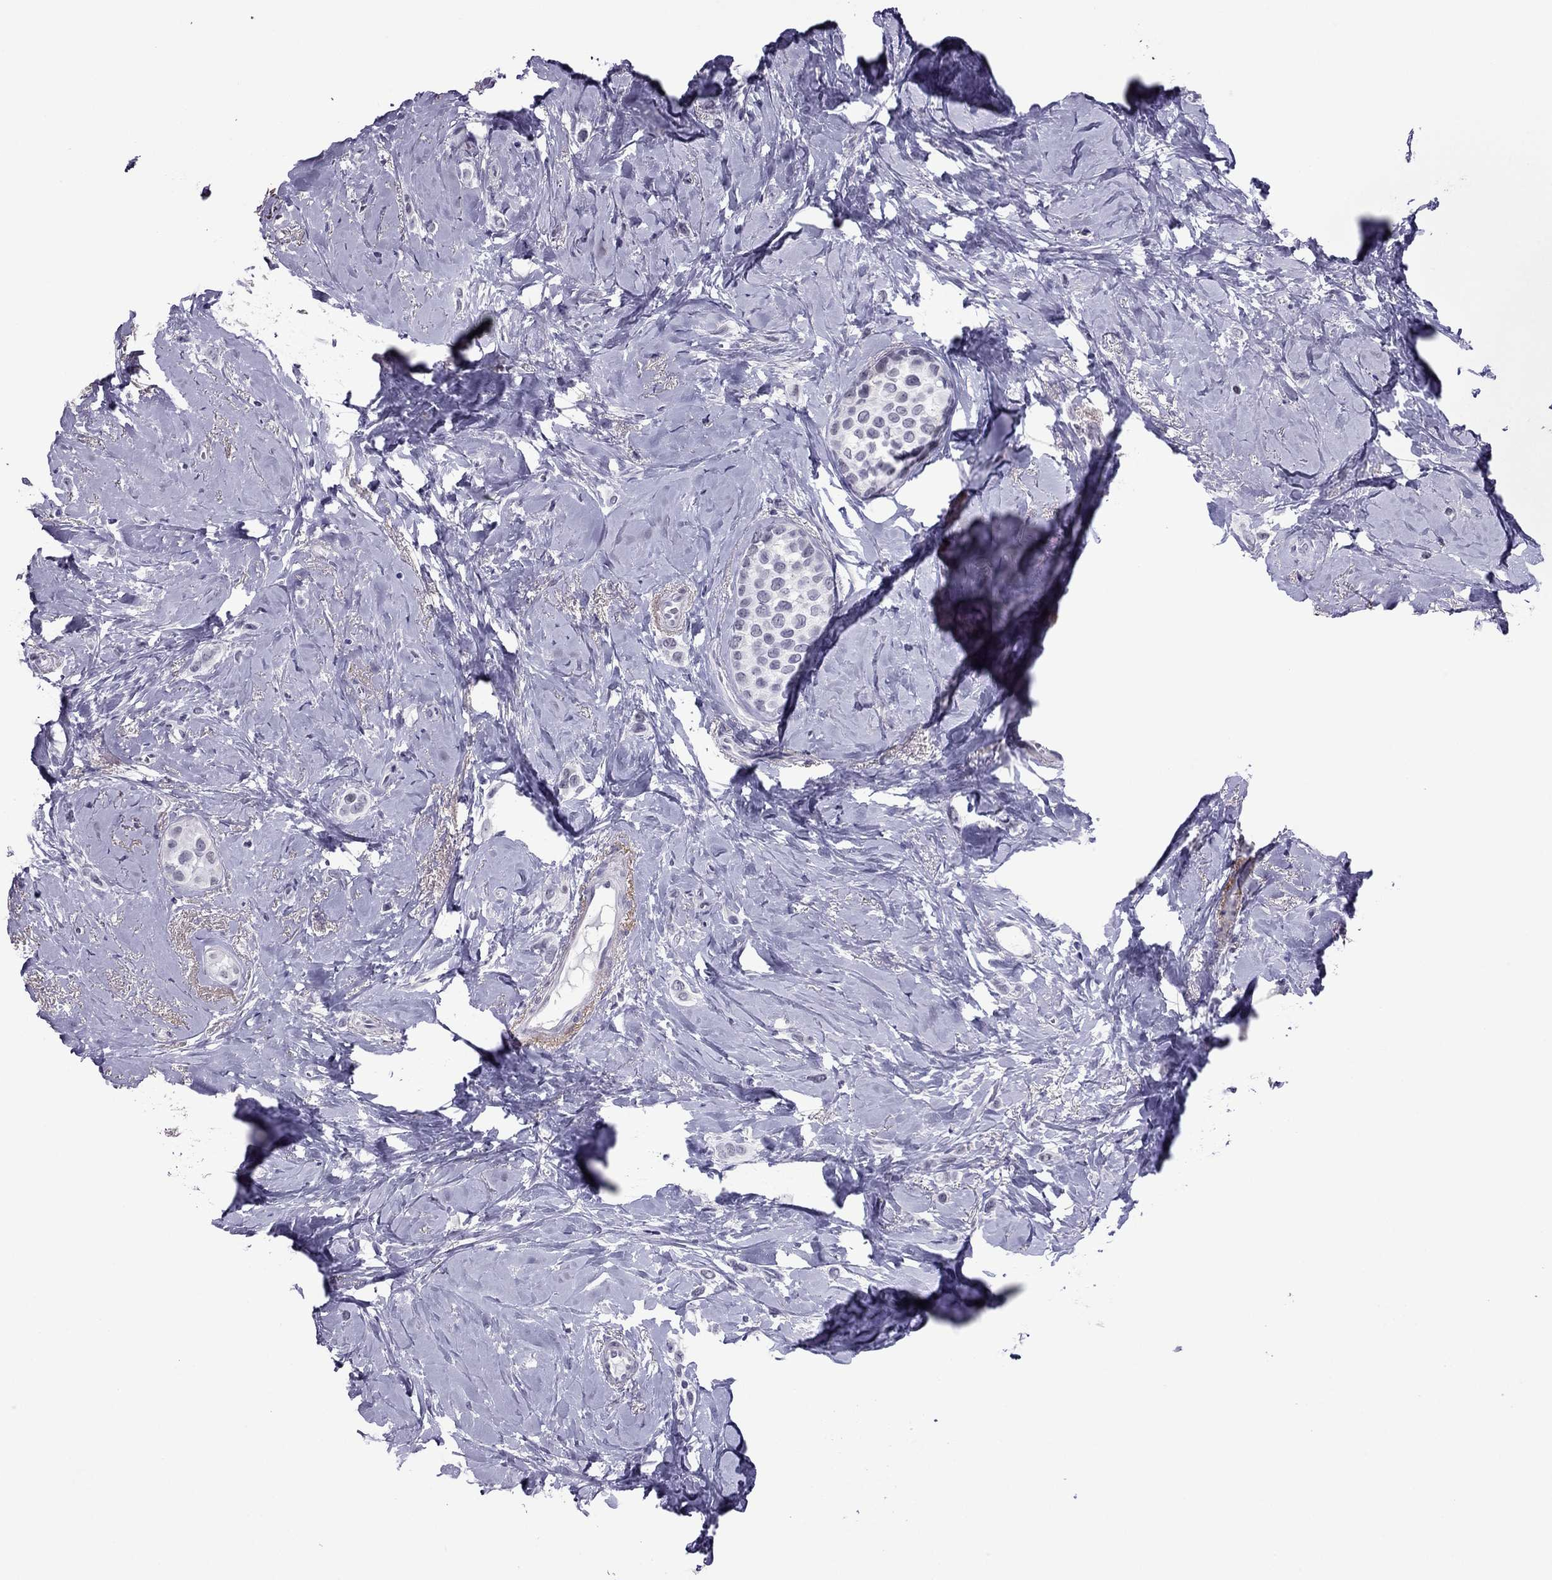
{"staining": {"intensity": "negative", "quantity": "none", "location": "none"}, "tissue": "breast cancer", "cell_type": "Tumor cells", "image_type": "cancer", "snomed": [{"axis": "morphology", "description": "Lobular carcinoma"}, {"axis": "topography", "description": "Breast"}], "caption": "High magnification brightfield microscopy of lobular carcinoma (breast) stained with DAB (3,3'-diaminobenzidine) (brown) and counterstained with hematoxylin (blue): tumor cells show no significant expression. (DAB (3,3'-diaminobenzidine) immunohistochemistry (IHC) visualized using brightfield microscopy, high magnification).", "gene": "MYLK3", "patient": {"sex": "female", "age": 66}}